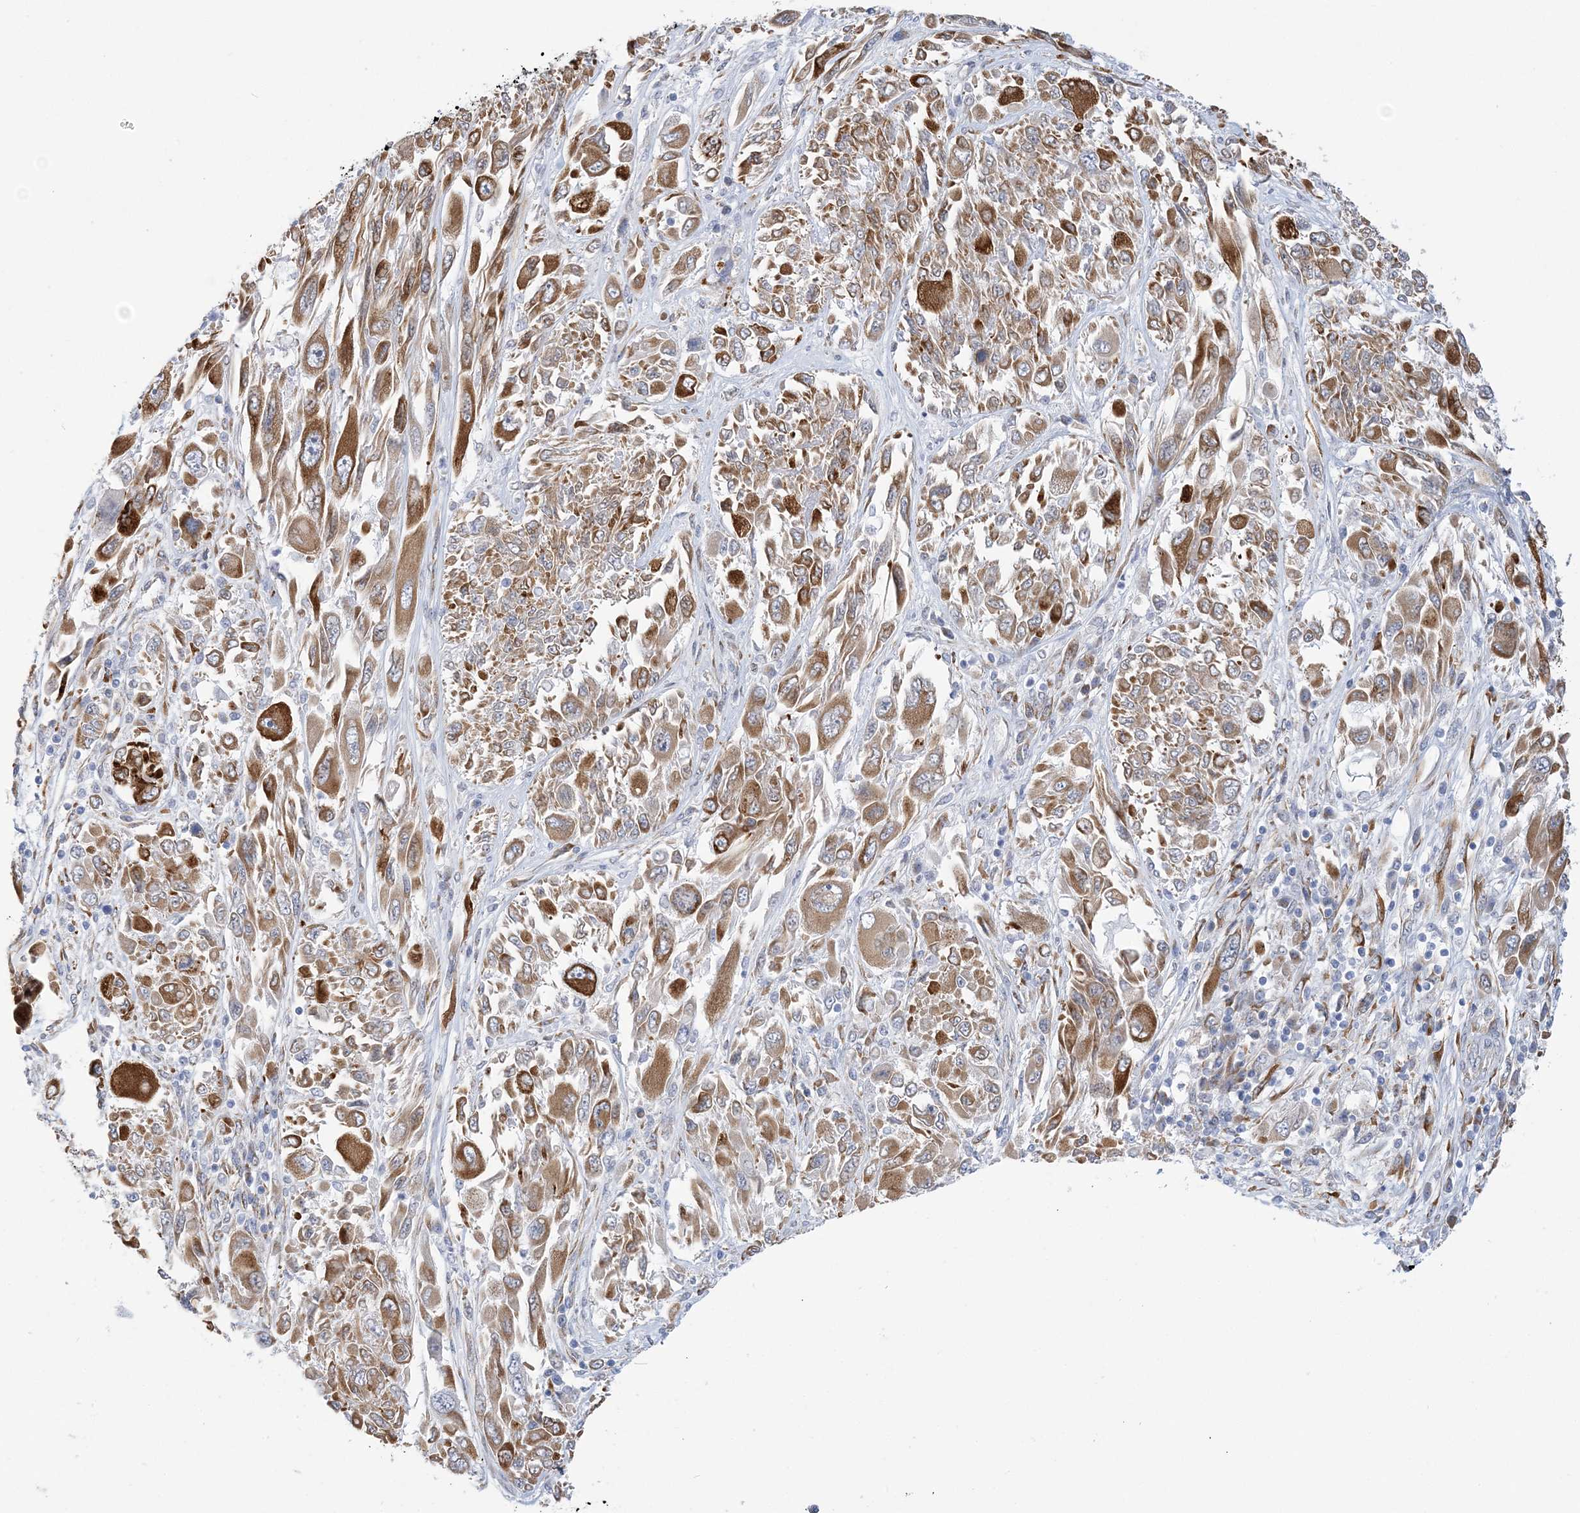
{"staining": {"intensity": "moderate", "quantity": ">75%", "location": "cytoplasmic/membranous"}, "tissue": "melanoma", "cell_type": "Tumor cells", "image_type": "cancer", "snomed": [{"axis": "morphology", "description": "Malignant melanoma, NOS"}, {"axis": "topography", "description": "Skin"}], "caption": "A brown stain shows moderate cytoplasmic/membranous staining of a protein in melanoma tumor cells.", "gene": "PLEKHG4B", "patient": {"sex": "female", "age": 91}}